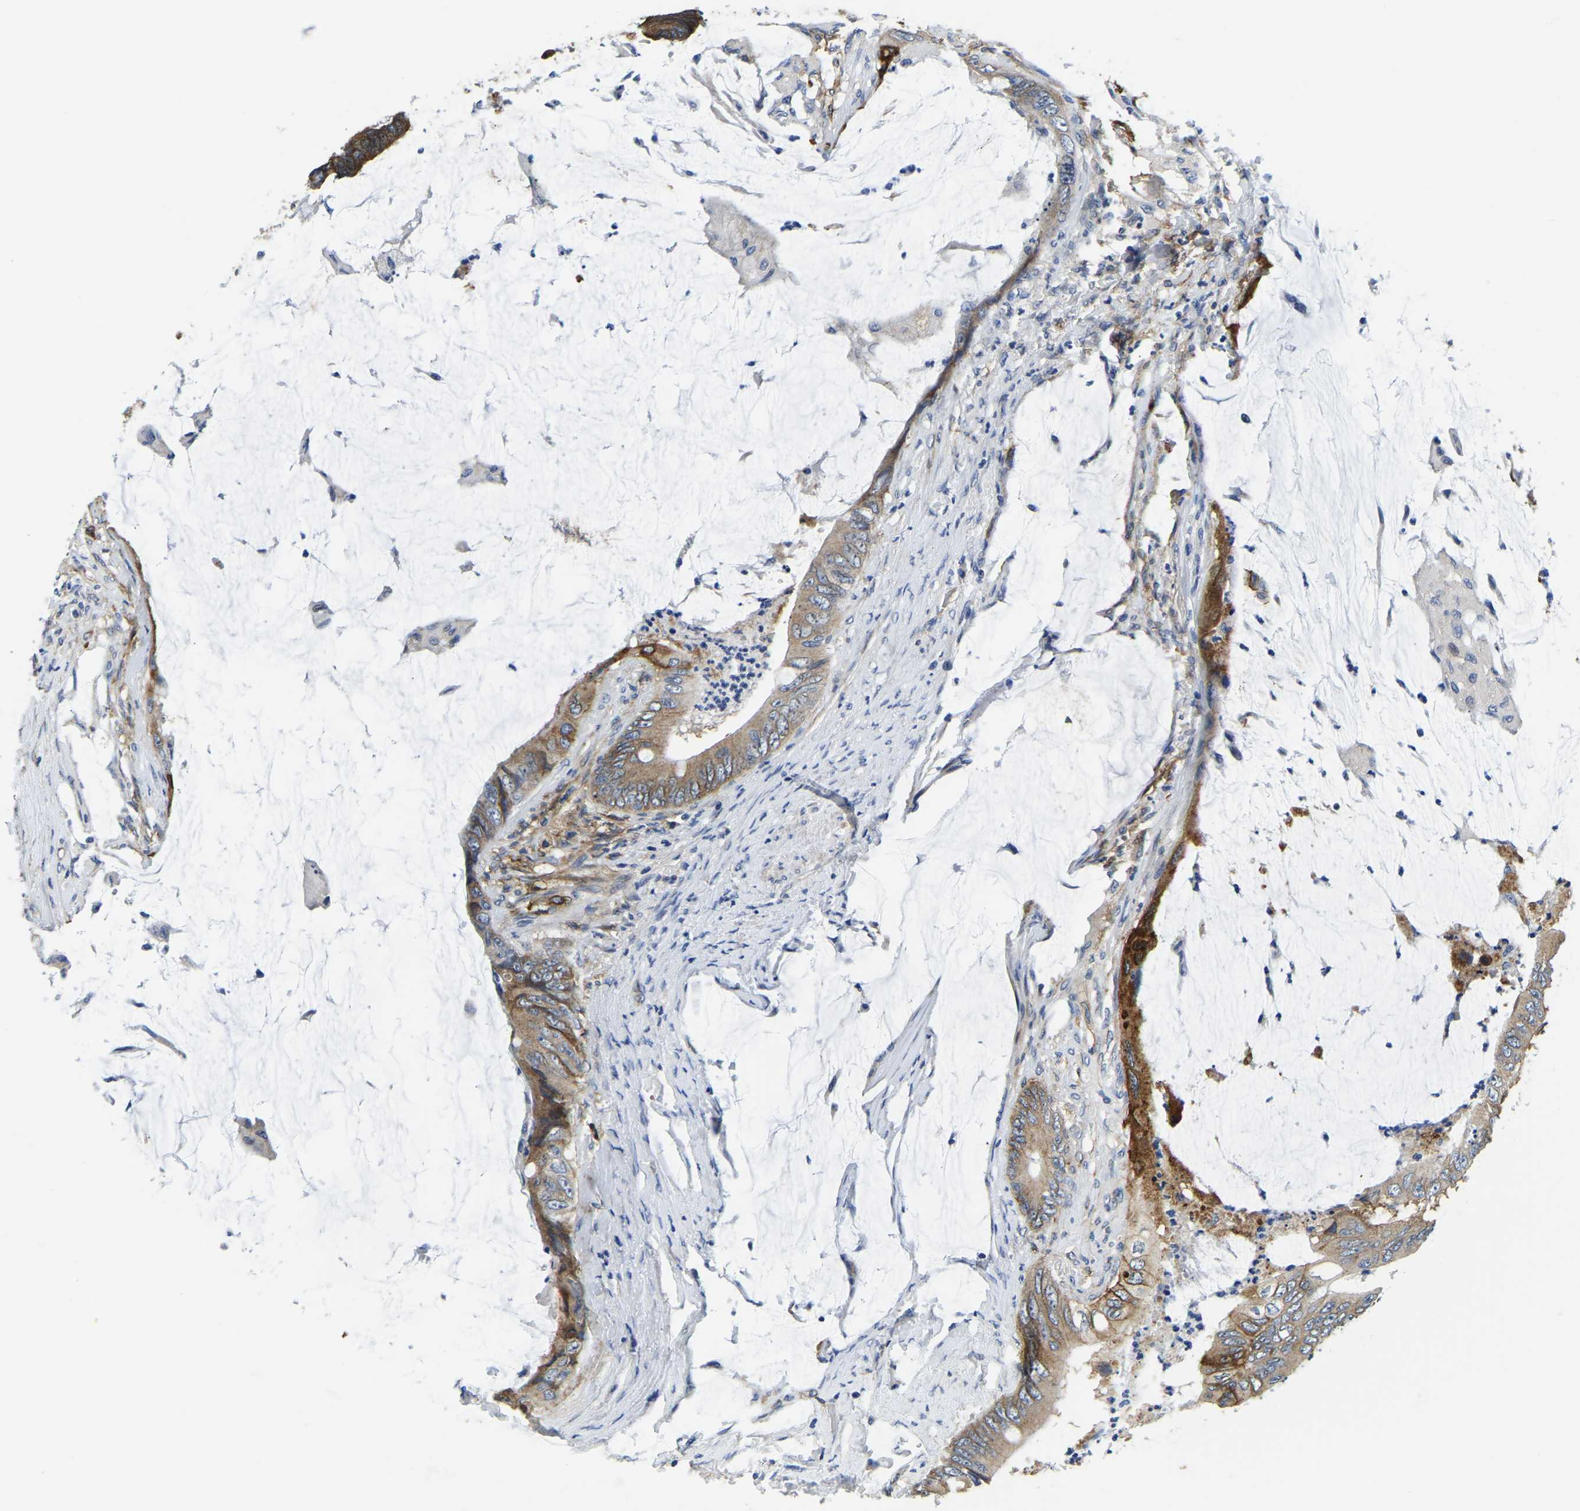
{"staining": {"intensity": "moderate", "quantity": ">75%", "location": "cytoplasmic/membranous"}, "tissue": "colorectal cancer", "cell_type": "Tumor cells", "image_type": "cancer", "snomed": [{"axis": "morphology", "description": "Adenocarcinoma, NOS"}, {"axis": "topography", "description": "Rectum"}], "caption": "A micrograph of colorectal cancer stained for a protein reveals moderate cytoplasmic/membranous brown staining in tumor cells.", "gene": "ITGA2", "patient": {"sex": "female", "age": 77}}